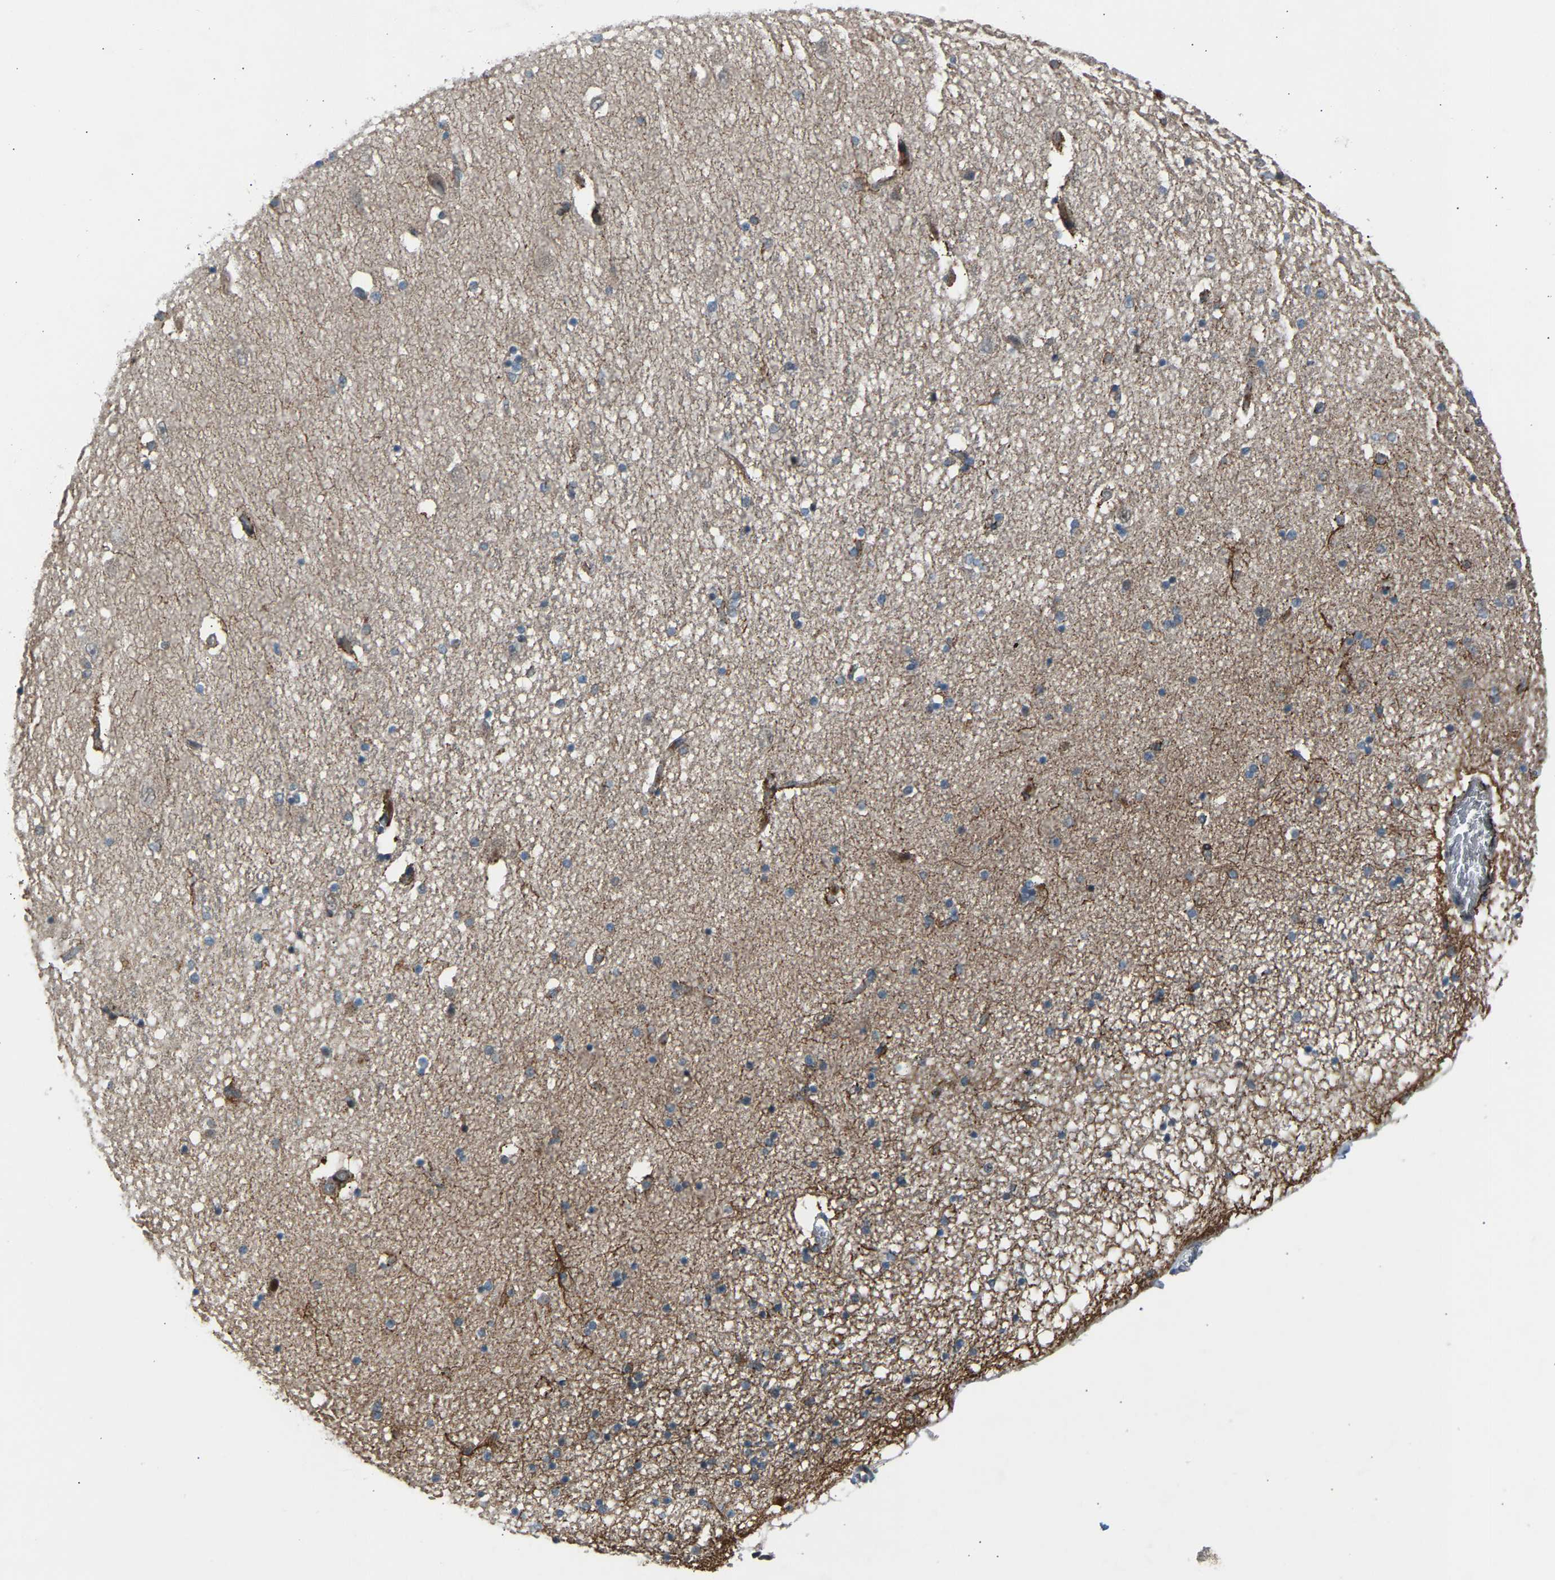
{"staining": {"intensity": "weak", "quantity": "<25%", "location": "cytoplasmic/membranous"}, "tissue": "hippocampus", "cell_type": "Glial cells", "image_type": "normal", "snomed": [{"axis": "morphology", "description": "Normal tissue, NOS"}, {"axis": "topography", "description": "Hippocampus"}], "caption": "High power microscopy histopathology image of an IHC image of normal hippocampus, revealing no significant expression in glial cells. The staining is performed using DAB brown chromogen with nuclei counter-stained in using hematoxylin.", "gene": "VPS41", "patient": {"sex": "female", "age": 54}}